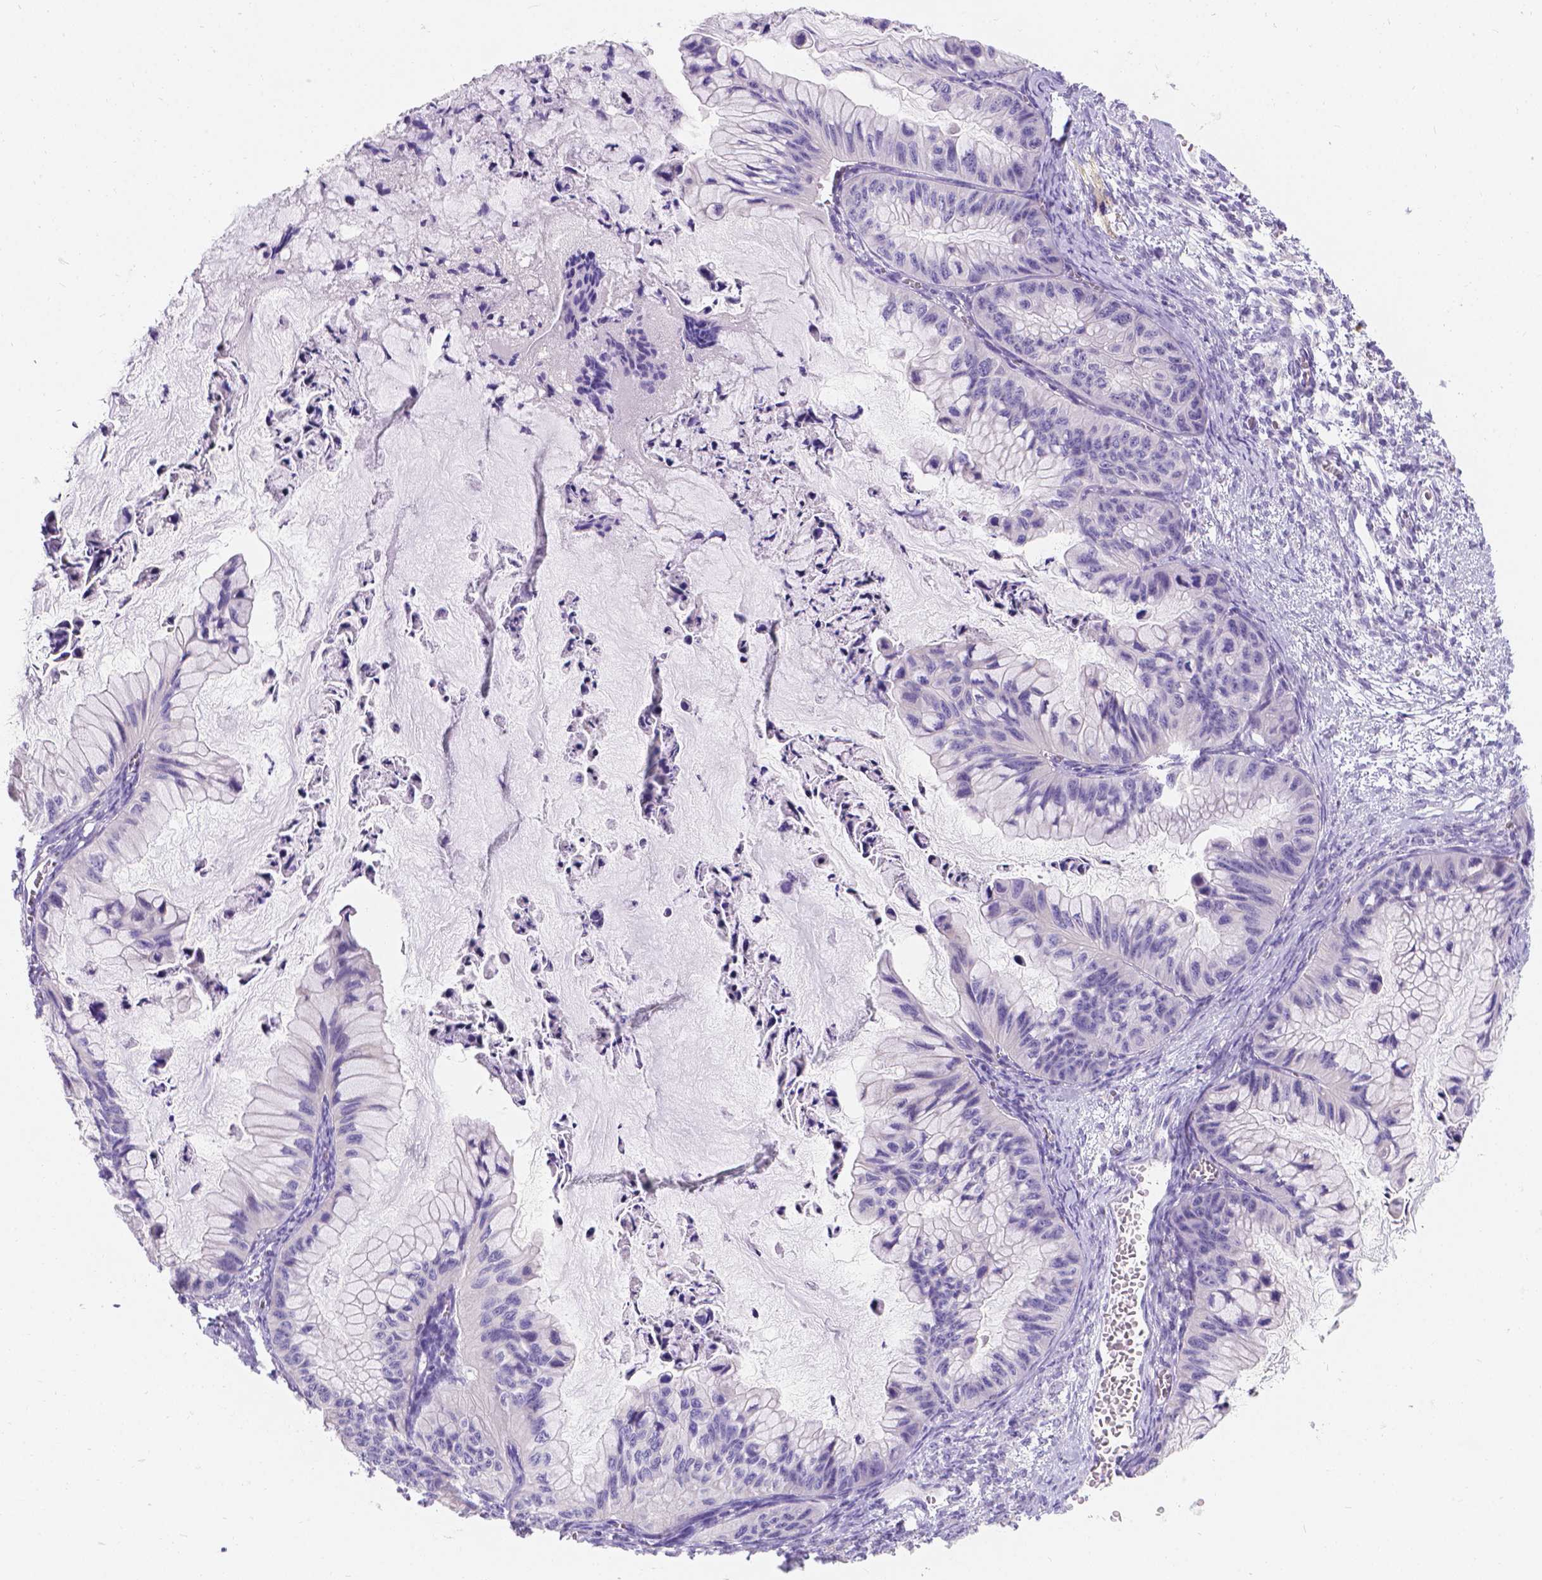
{"staining": {"intensity": "negative", "quantity": "none", "location": "none"}, "tissue": "ovarian cancer", "cell_type": "Tumor cells", "image_type": "cancer", "snomed": [{"axis": "morphology", "description": "Cystadenocarcinoma, mucinous, NOS"}, {"axis": "topography", "description": "Ovary"}], "caption": "This is a image of immunohistochemistry (IHC) staining of ovarian mucinous cystadenocarcinoma, which shows no positivity in tumor cells. The staining is performed using DAB brown chromogen with nuclei counter-stained in using hematoxylin.", "gene": "GNRHR", "patient": {"sex": "female", "age": 72}}